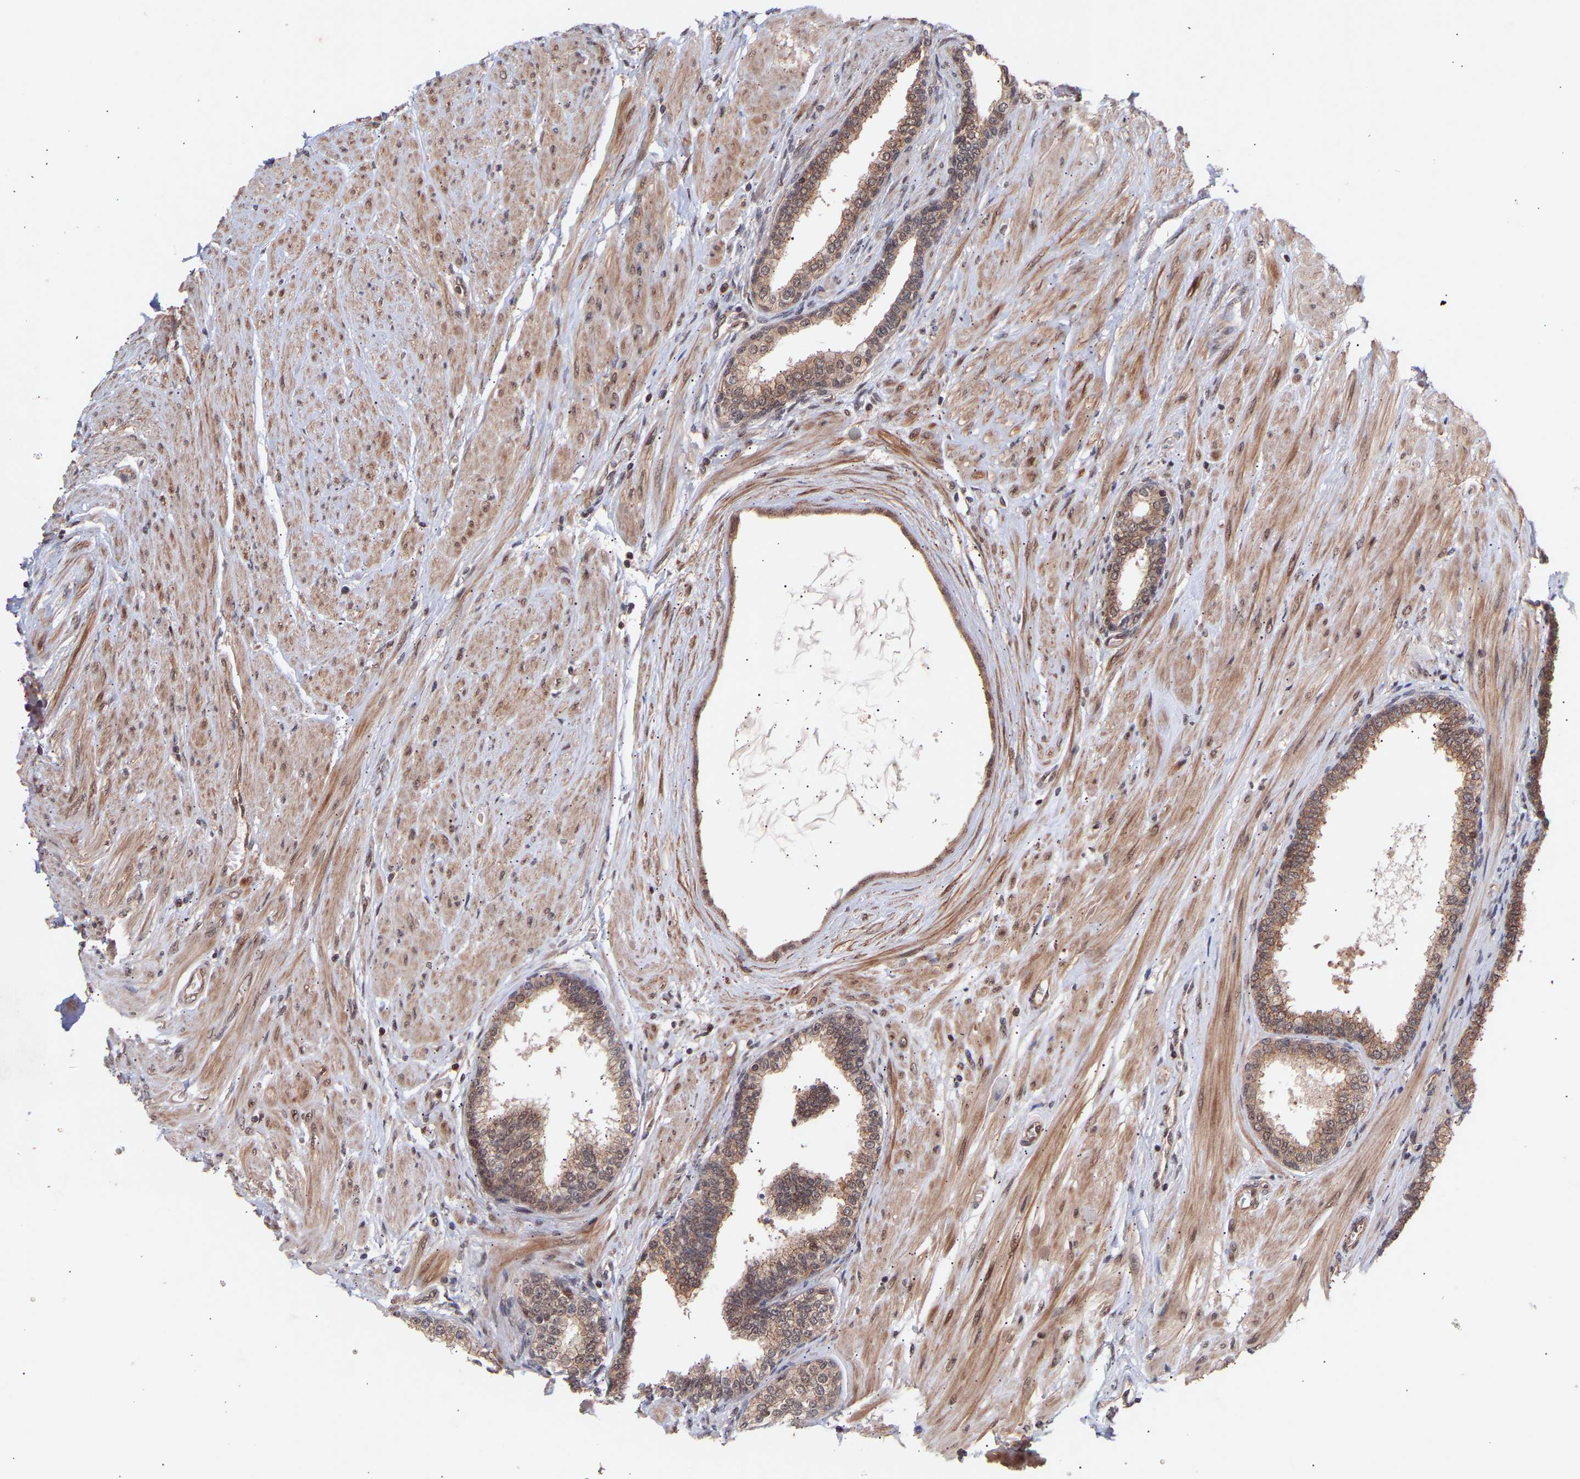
{"staining": {"intensity": "weak", "quantity": "25%-75%", "location": "cytoplasmic/membranous,nuclear"}, "tissue": "prostate cancer", "cell_type": "Tumor cells", "image_type": "cancer", "snomed": [{"axis": "morphology", "description": "Adenocarcinoma, Low grade"}, {"axis": "topography", "description": "Prostate"}], "caption": "Protein expression analysis of human prostate low-grade adenocarcinoma reveals weak cytoplasmic/membranous and nuclear staining in approximately 25%-75% of tumor cells.", "gene": "PDLIM5", "patient": {"sex": "male", "age": 52}}